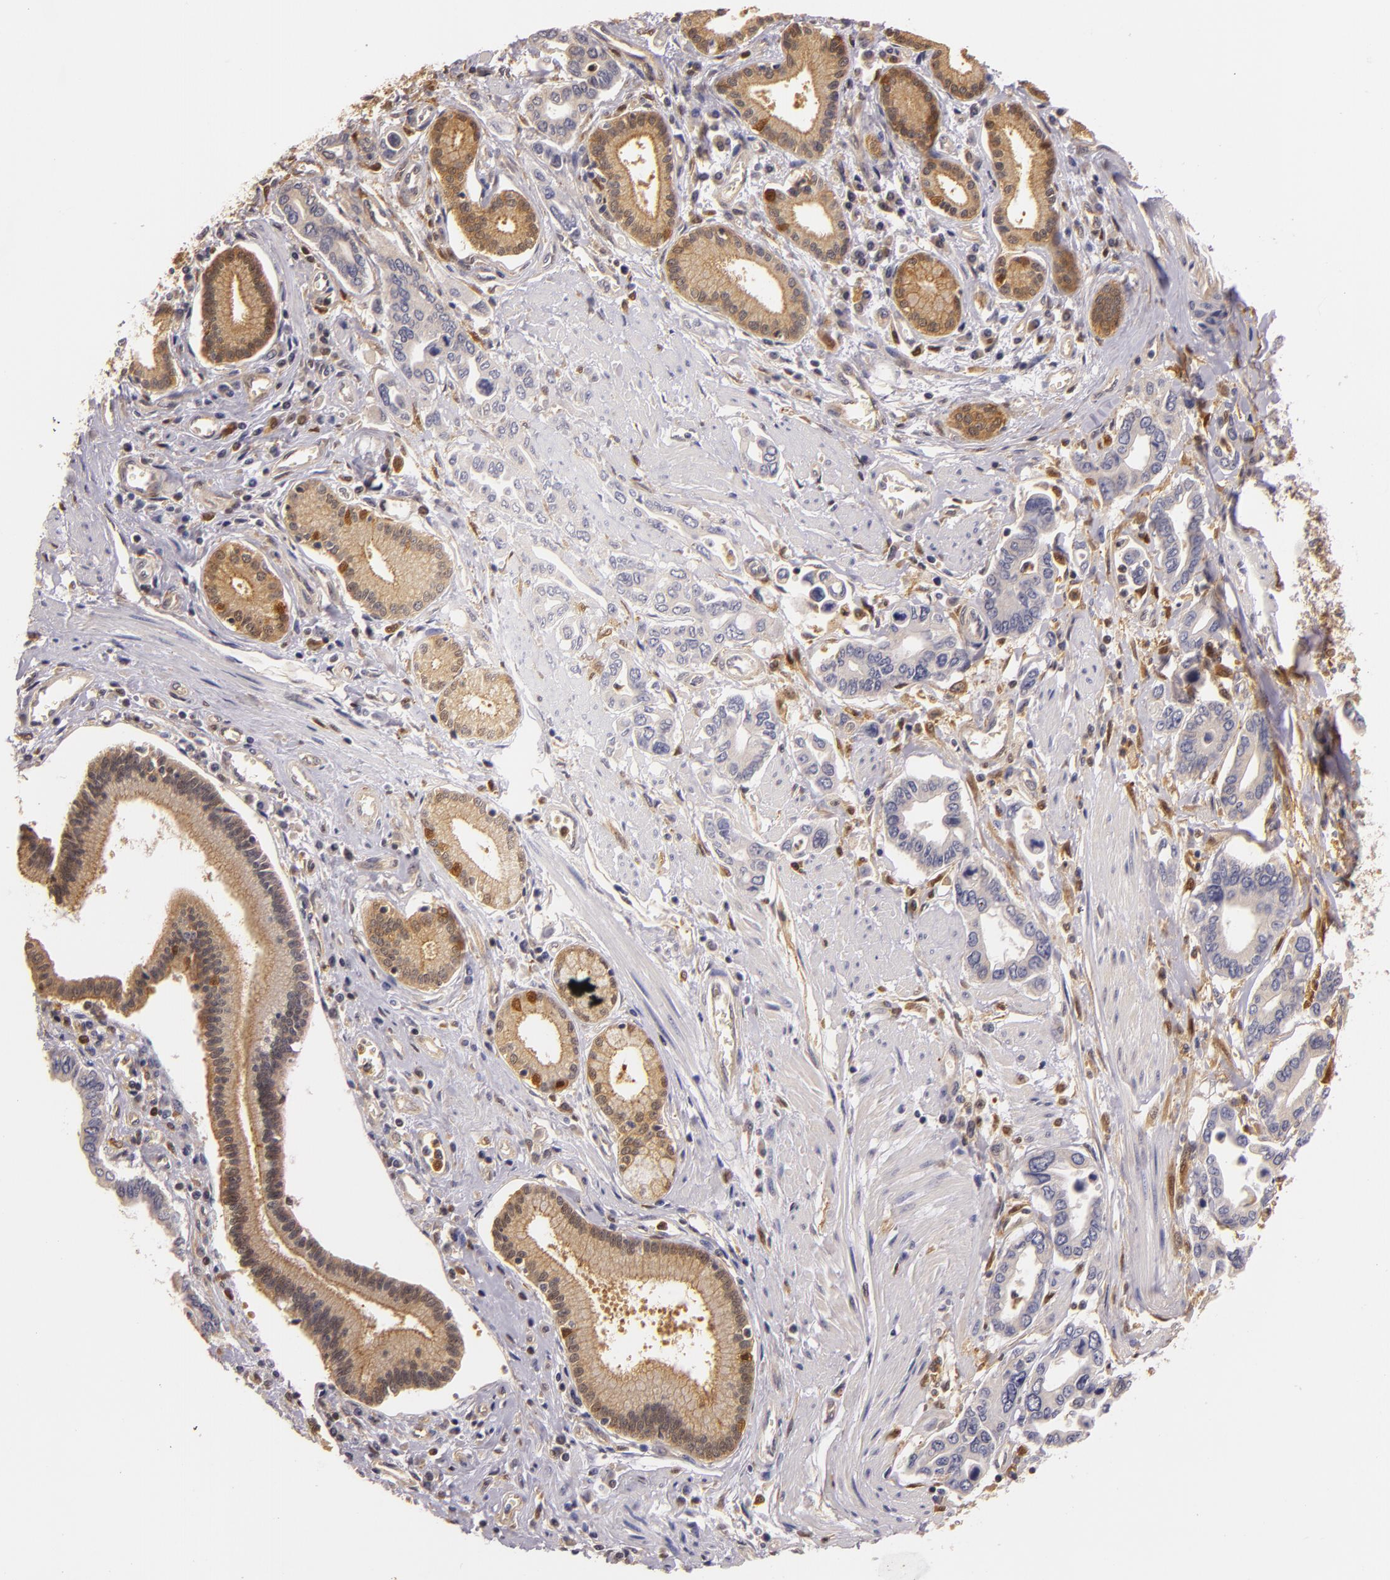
{"staining": {"intensity": "weak", "quantity": "25%-75%", "location": "cytoplasmic/membranous"}, "tissue": "pancreatic cancer", "cell_type": "Tumor cells", "image_type": "cancer", "snomed": [{"axis": "morphology", "description": "Adenocarcinoma, NOS"}, {"axis": "topography", "description": "Pancreas"}], "caption": "A high-resolution image shows IHC staining of pancreatic adenocarcinoma, which shows weak cytoplasmic/membranous staining in approximately 25%-75% of tumor cells. Immunohistochemistry (ihc) stains the protein in brown and the nuclei are stained blue.", "gene": "TOM1", "patient": {"sex": "female", "age": 57}}